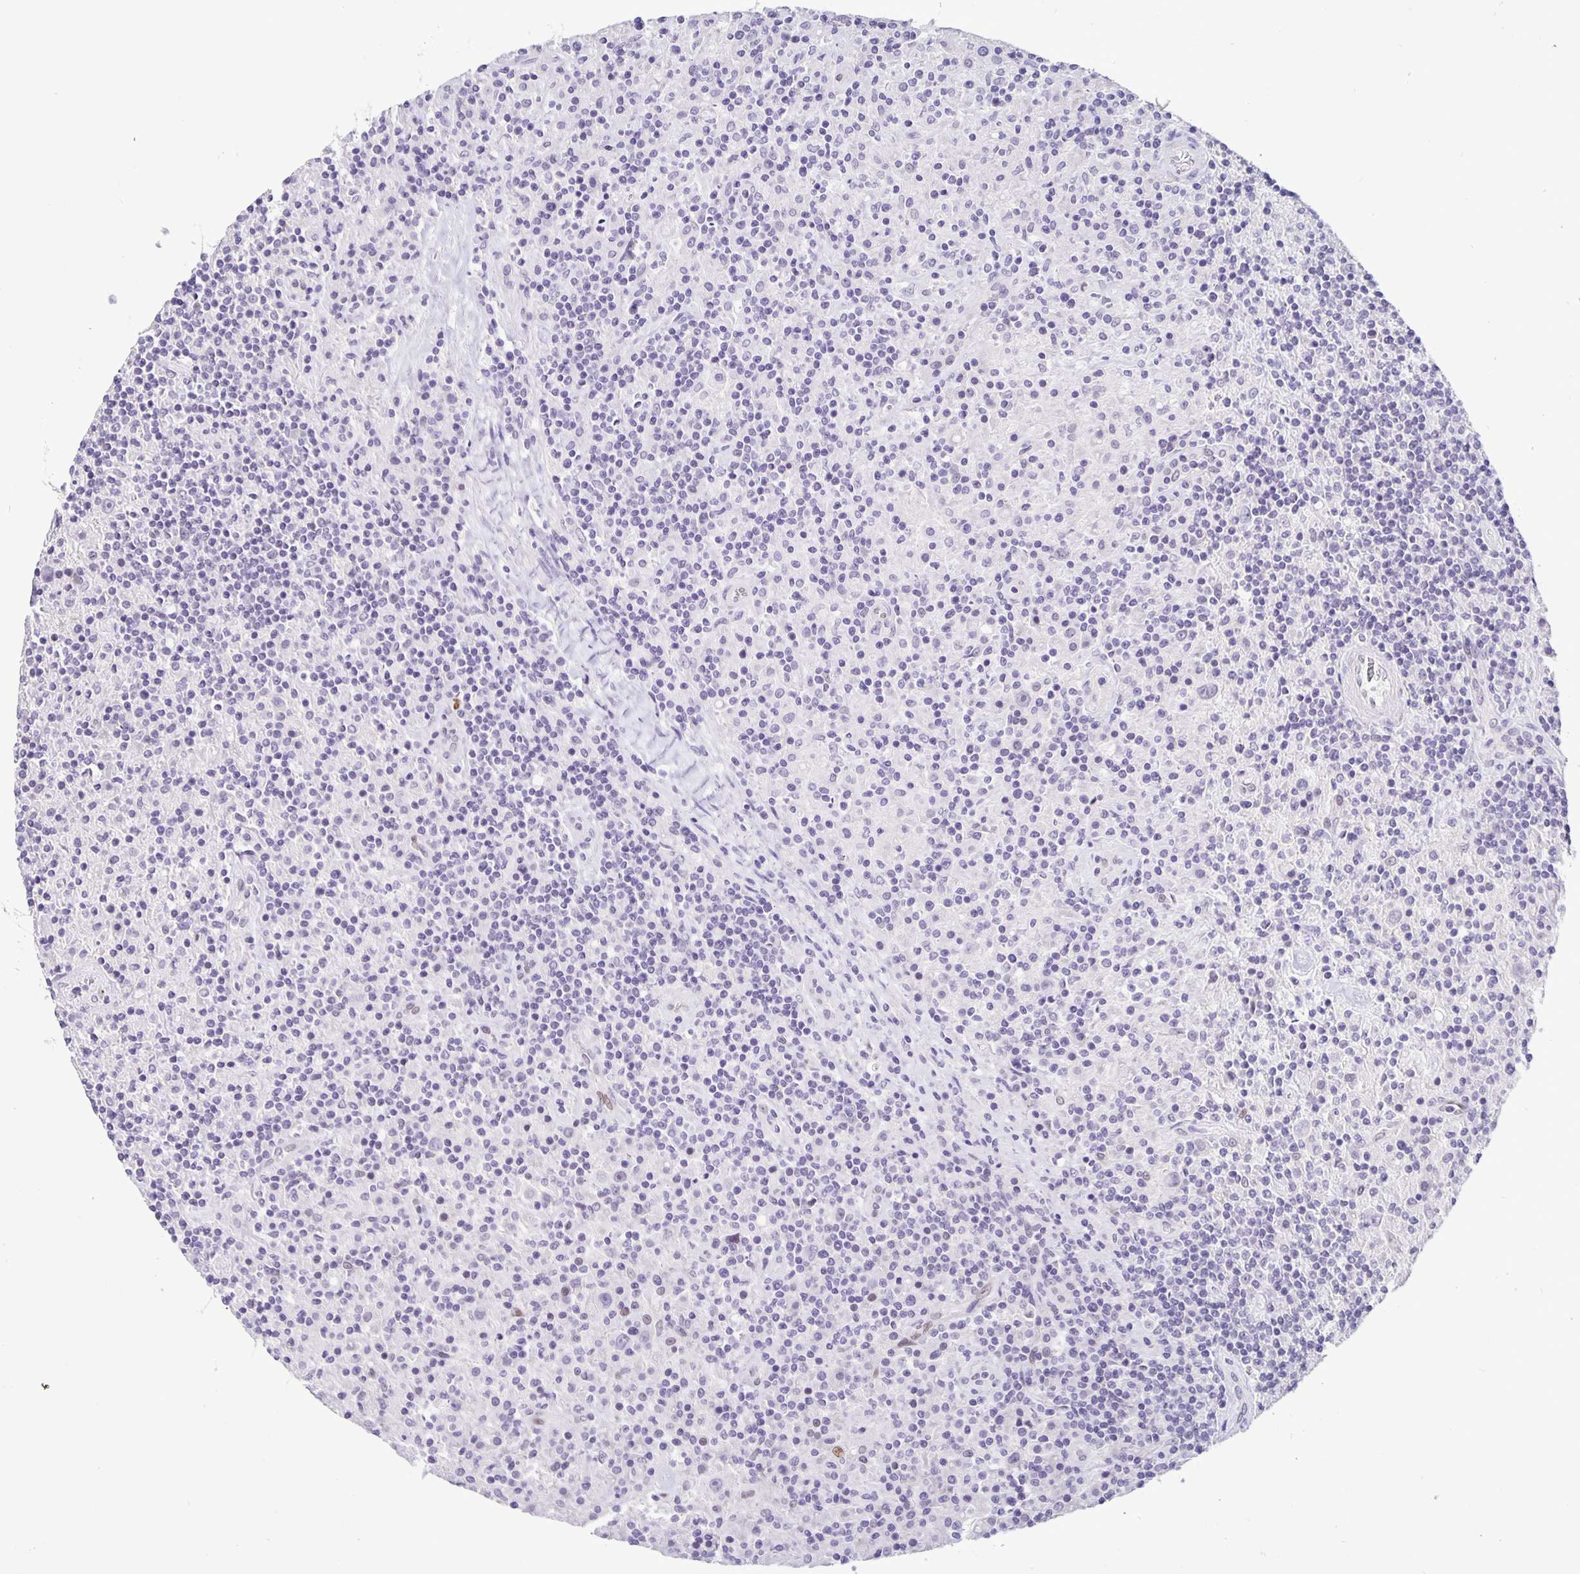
{"staining": {"intensity": "negative", "quantity": "none", "location": "none"}, "tissue": "lymphoma", "cell_type": "Tumor cells", "image_type": "cancer", "snomed": [{"axis": "morphology", "description": "Hodgkin's disease, NOS"}, {"axis": "topography", "description": "Lymph node"}], "caption": "Tumor cells are negative for protein expression in human lymphoma.", "gene": "FOSL2", "patient": {"sex": "male", "age": 70}}